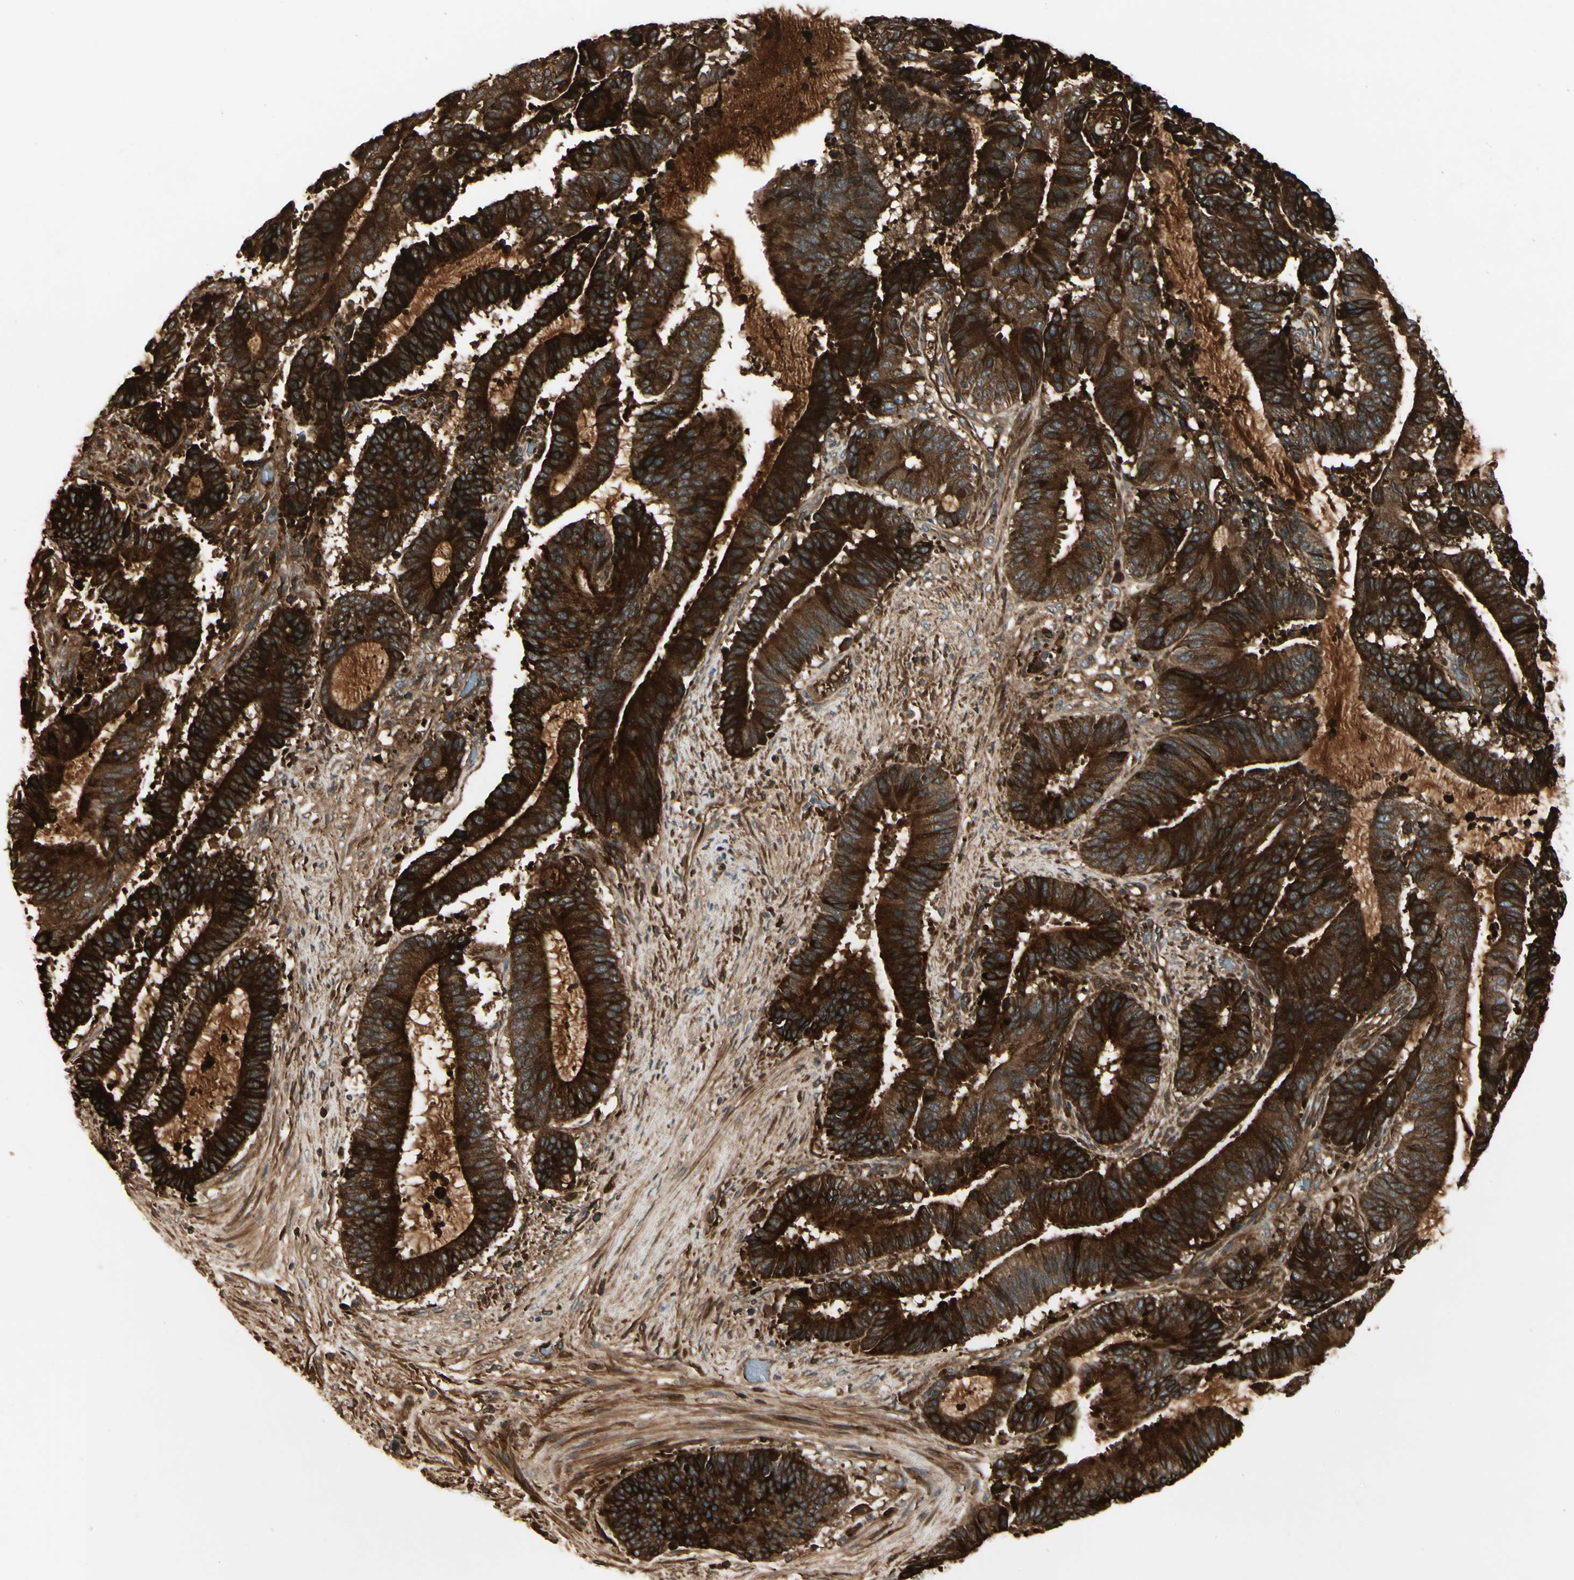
{"staining": {"intensity": "strong", "quantity": ">75%", "location": "cytoplasmic/membranous"}, "tissue": "liver cancer", "cell_type": "Tumor cells", "image_type": "cancer", "snomed": [{"axis": "morphology", "description": "Cholangiocarcinoma"}, {"axis": "topography", "description": "Liver"}], "caption": "Approximately >75% of tumor cells in liver cholangiocarcinoma demonstrate strong cytoplasmic/membranous protein staining as visualized by brown immunohistochemical staining.", "gene": "EPHB3", "patient": {"sex": "female", "age": 73}}